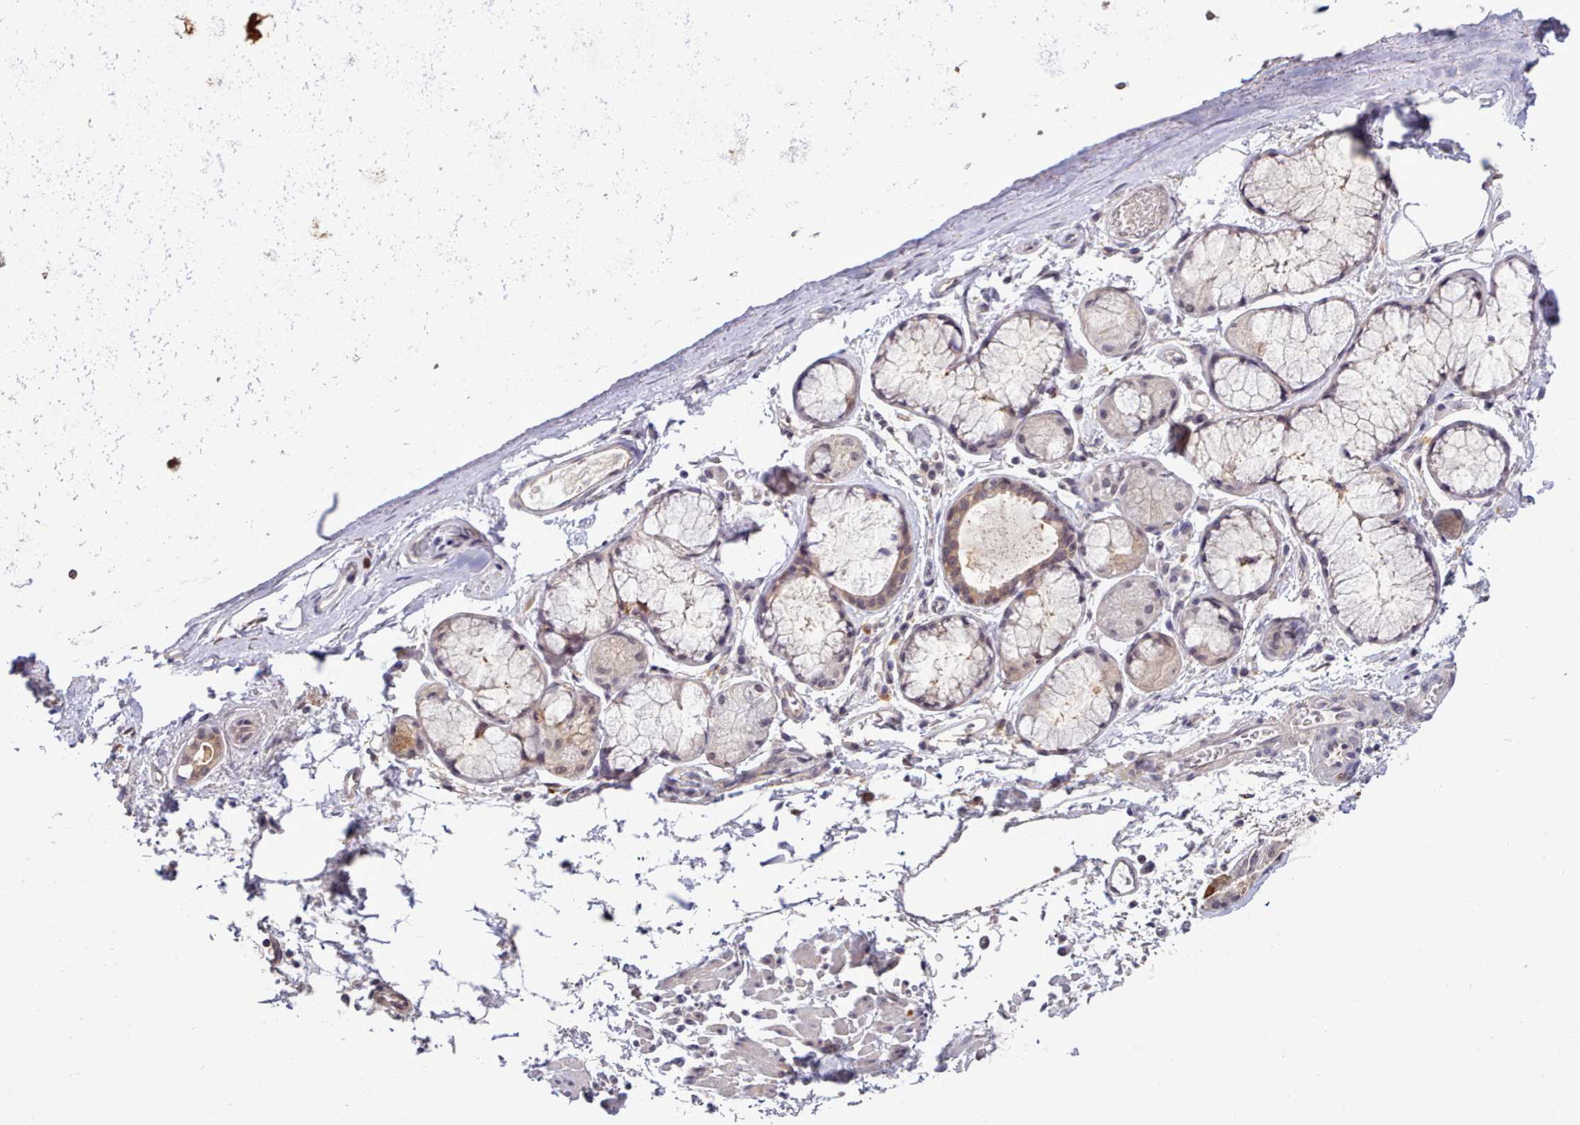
{"staining": {"intensity": "moderate", "quantity": "25%-75%", "location": "cytoplasmic/membranous"}, "tissue": "soft tissue", "cell_type": "Chondrocytes", "image_type": "normal", "snomed": [{"axis": "morphology", "description": "Normal tissue, NOS"}, {"axis": "topography", "description": "Cartilage tissue"}], "caption": "Moderate cytoplasmic/membranous expression is appreciated in about 25%-75% of chondrocytes in benign soft tissue.", "gene": "ARL17A", "patient": {"sex": "male", "age": 73}}